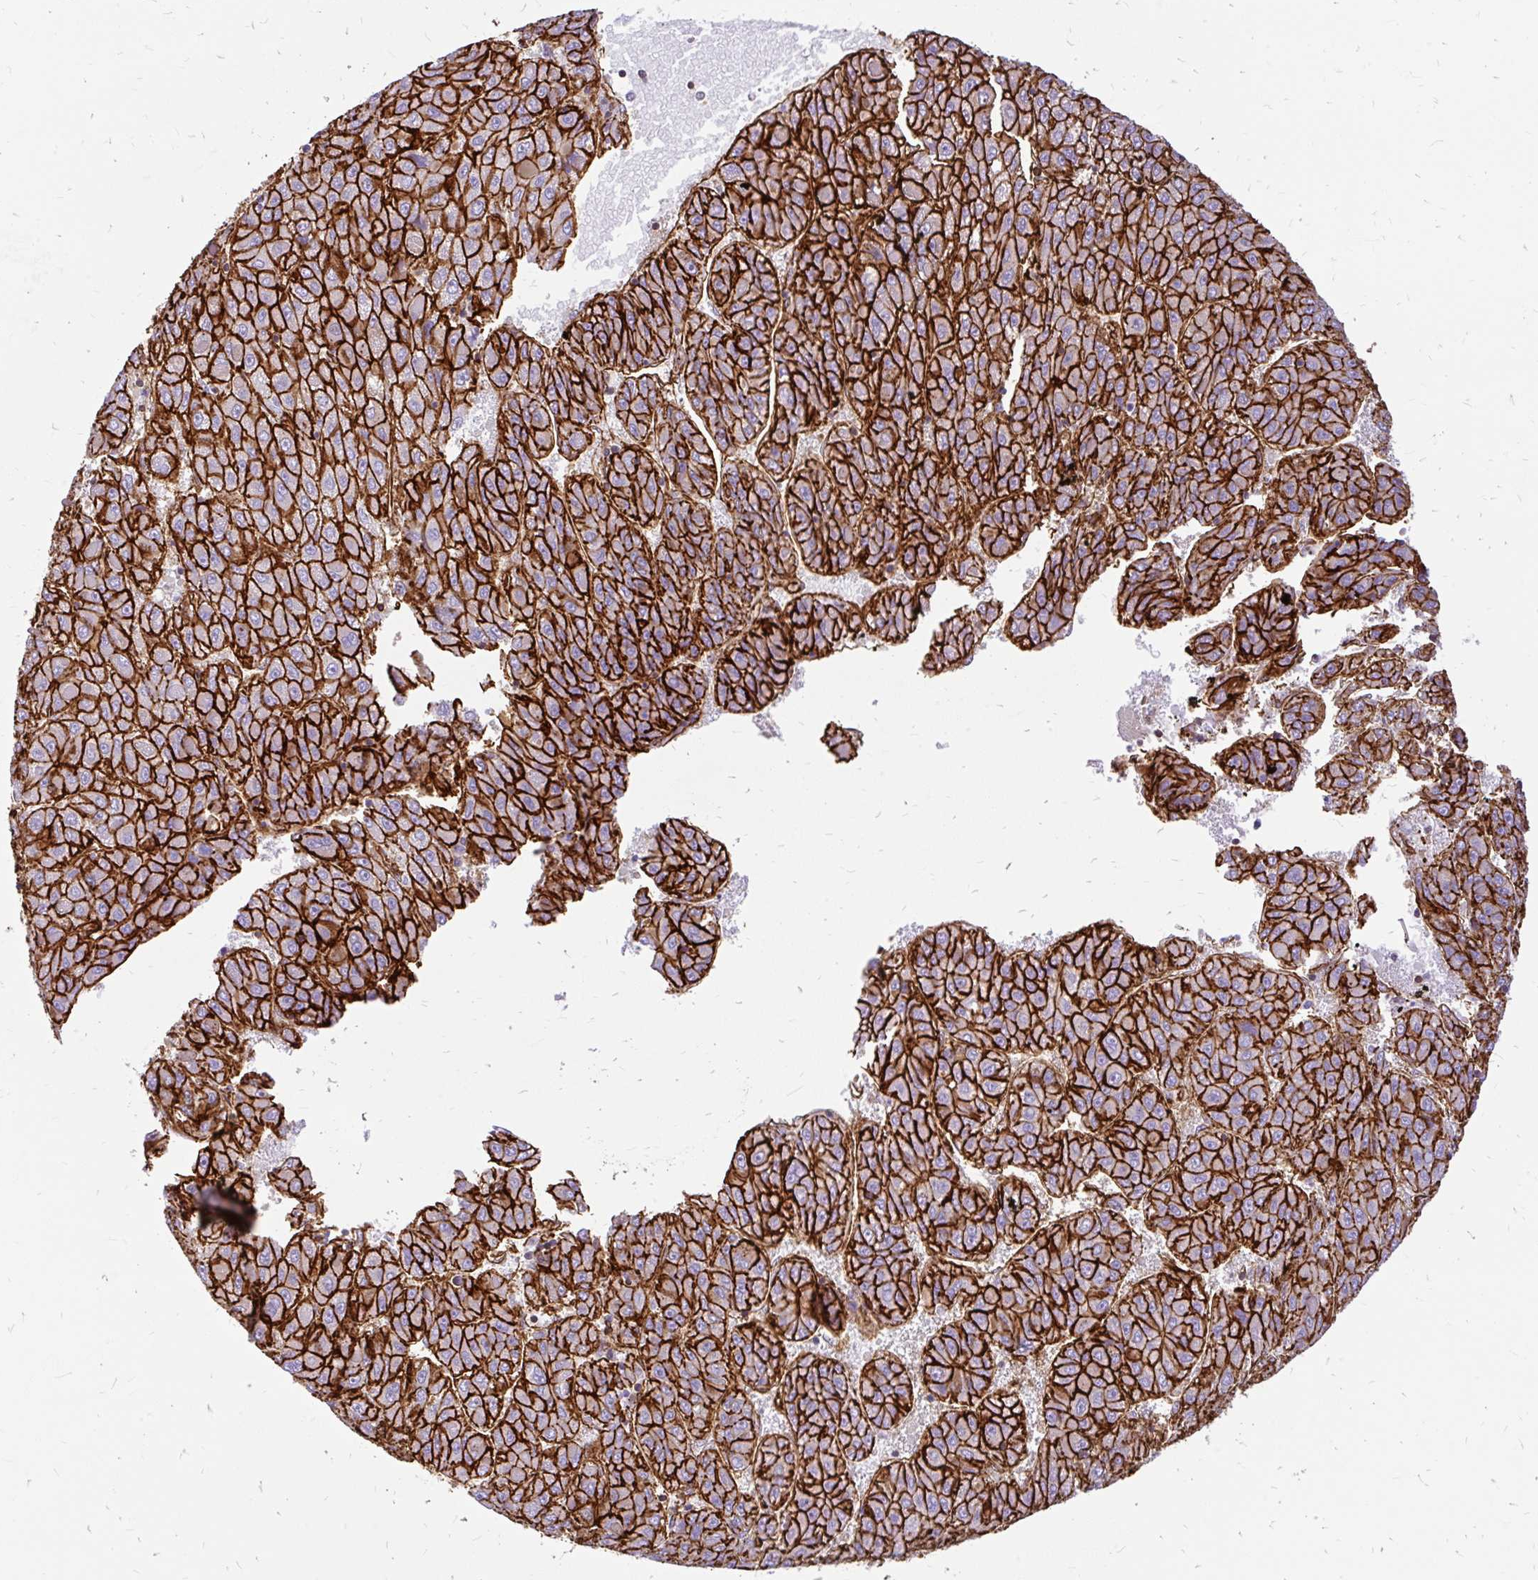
{"staining": {"intensity": "strong", "quantity": ">75%", "location": "cytoplasmic/membranous"}, "tissue": "liver cancer", "cell_type": "Tumor cells", "image_type": "cancer", "snomed": [{"axis": "morphology", "description": "Carcinoma, Hepatocellular, NOS"}, {"axis": "topography", "description": "Liver"}], "caption": "Immunohistochemistry of liver cancer (hepatocellular carcinoma) exhibits high levels of strong cytoplasmic/membranous staining in approximately >75% of tumor cells.", "gene": "MAP1LC3B", "patient": {"sex": "female", "age": 82}}